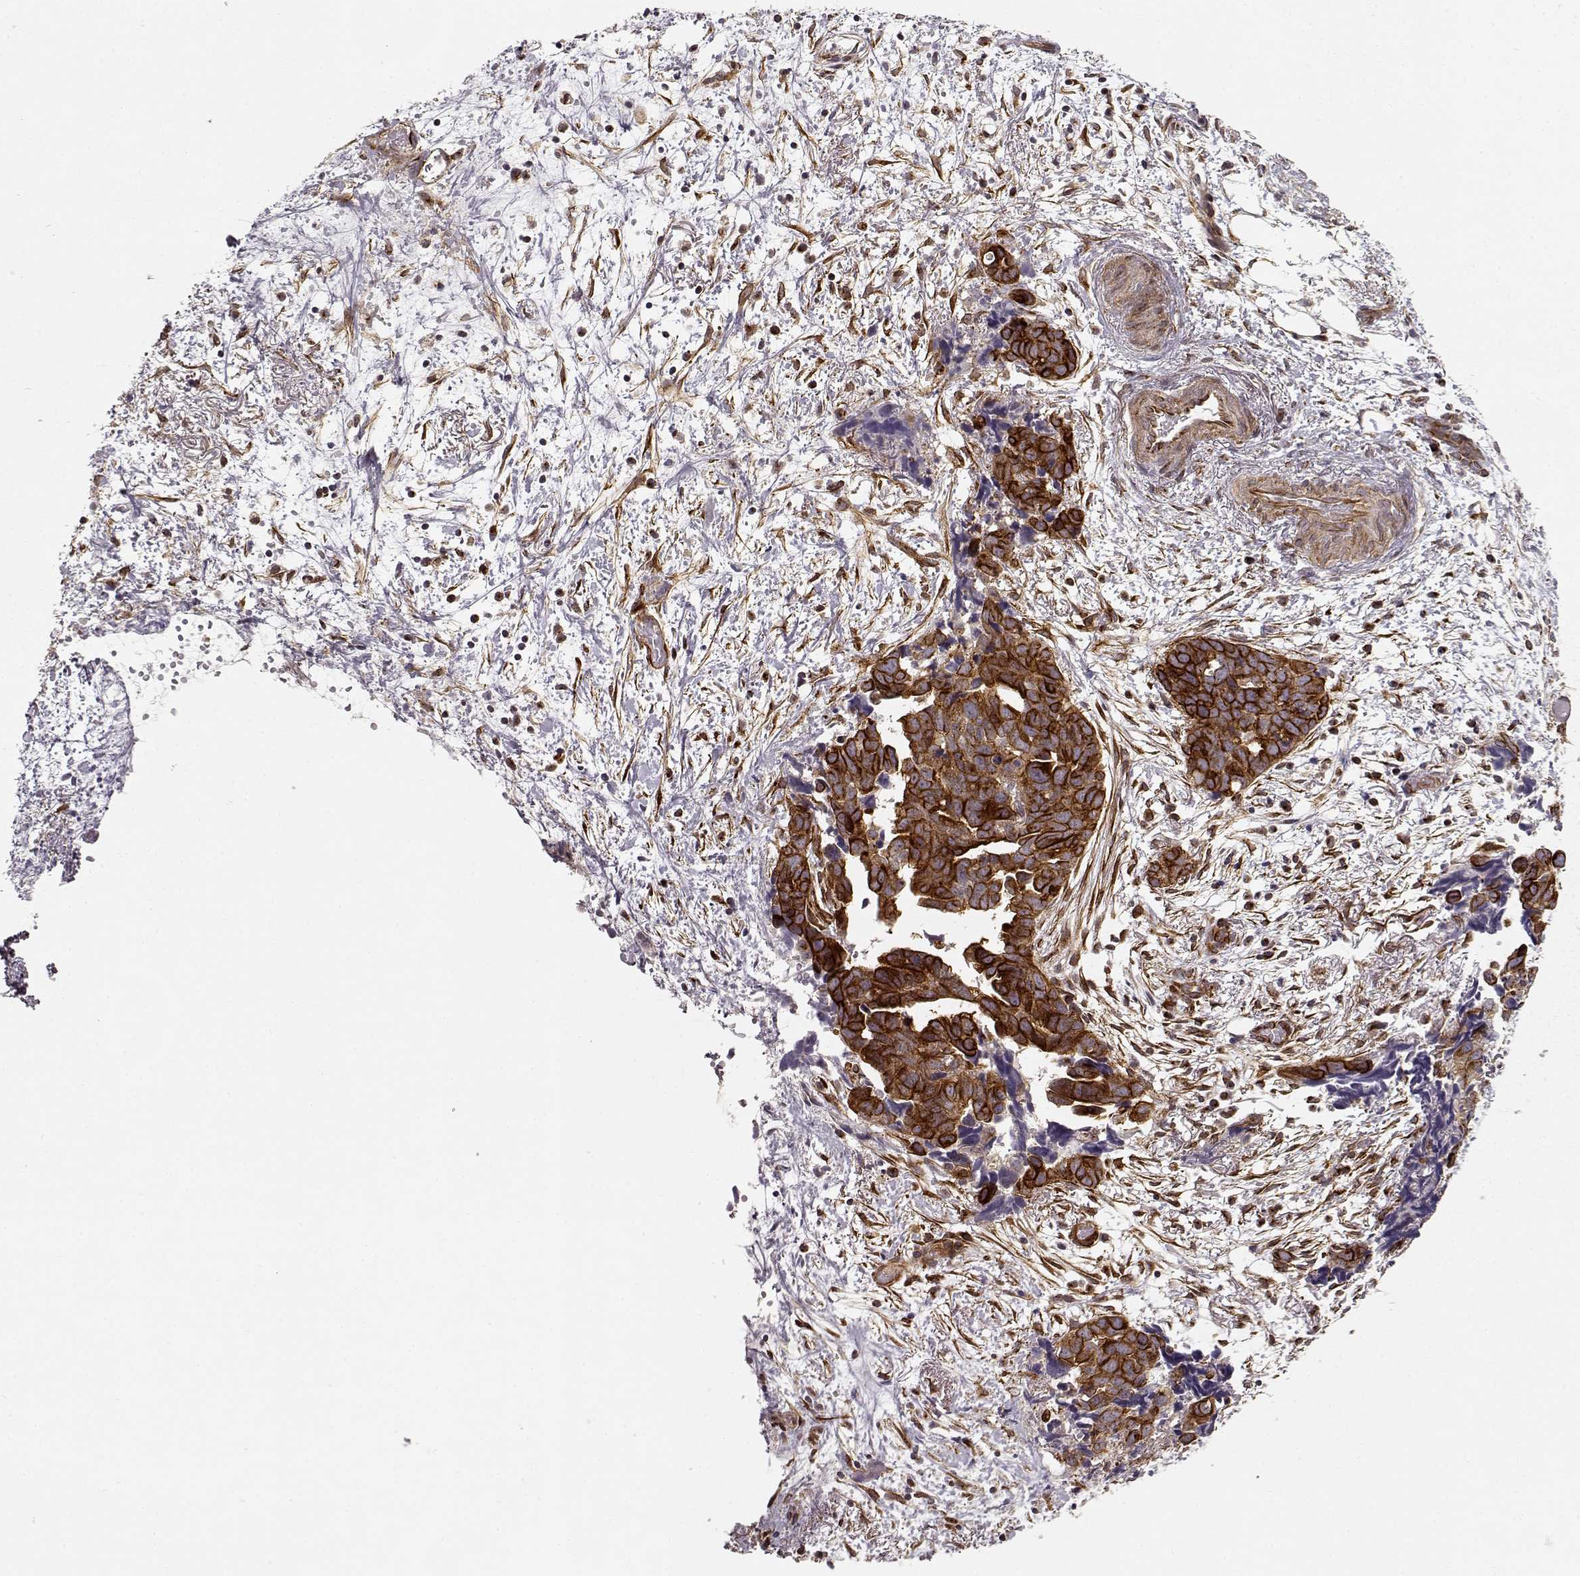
{"staining": {"intensity": "strong", "quantity": "25%-75%", "location": "cytoplasmic/membranous"}, "tissue": "ovarian cancer", "cell_type": "Tumor cells", "image_type": "cancer", "snomed": [{"axis": "morphology", "description": "Cystadenocarcinoma, serous, NOS"}, {"axis": "topography", "description": "Ovary"}], "caption": "This histopathology image shows ovarian cancer stained with immunohistochemistry to label a protein in brown. The cytoplasmic/membranous of tumor cells show strong positivity for the protein. Nuclei are counter-stained blue.", "gene": "MTR", "patient": {"sex": "female", "age": 69}}